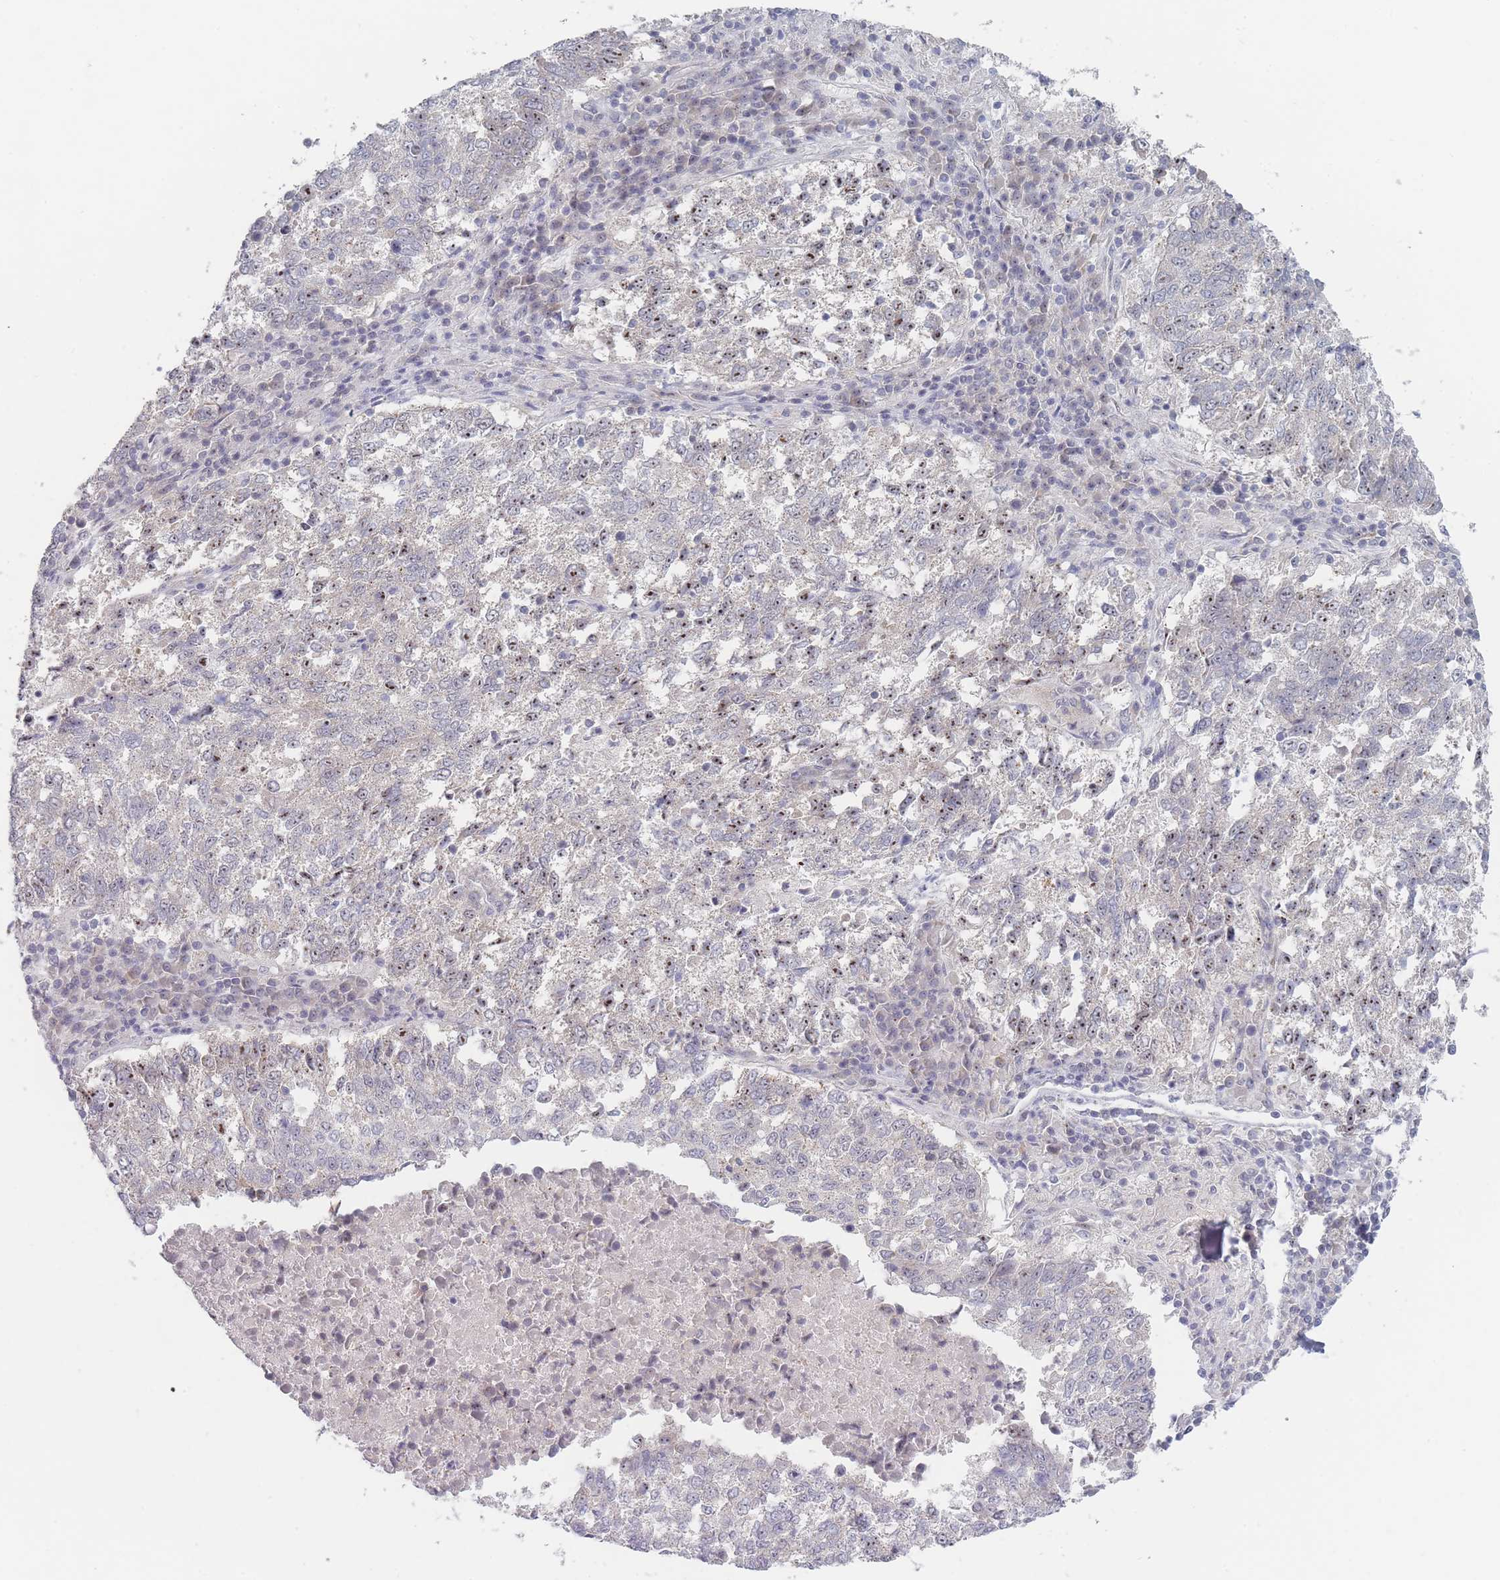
{"staining": {"intensity": "weak", "quantity": "<25%", "location": "nuclear"}, "tissue": "lung cancer", "cell_type": "Tumor cells", "image_type": "cancer", "snomed": [{"axis": "morphology", "description": "Squamous cell carcinoma, NOS"}, {"axis": "topography", "description": "Lung"}], "caption": "Histopathology image shows no protein staining in tumor cells of lung squamous cell carcinoma tissue. The staining was performed using DAB to visualize the protein expression in brown, while the nuclei were stained in blue with hematoxylin (Magnification: 20x).", "gene": "RNF8", "patient": {"sex": "male", "age": 73}}